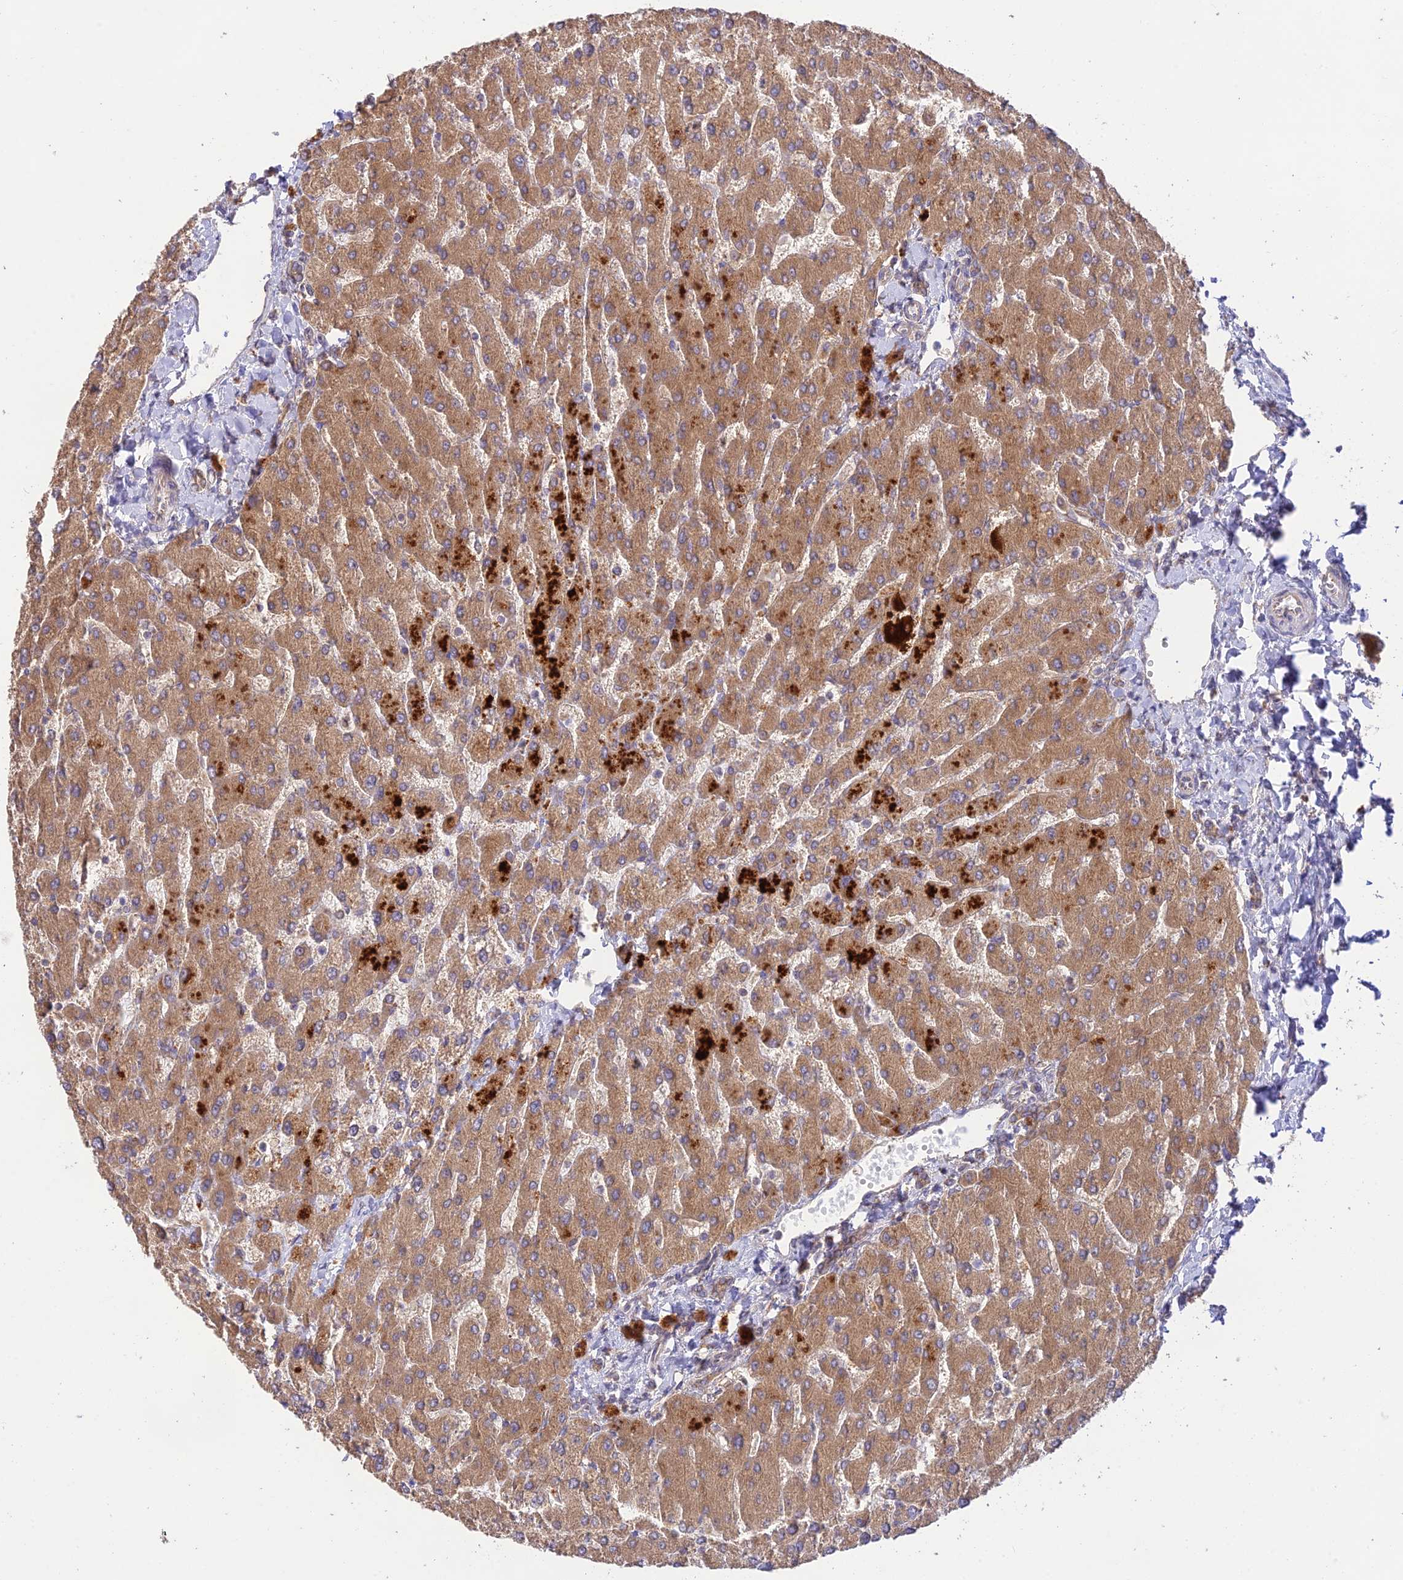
{"staining": {"intensity": "weak", "quantity": ">75%", "location": "cytoplasmic/membranous"}, "tissue": "liver", "cell_type": "Cholangiocytes", "image_type": "normal", "snomed": [{"axis": "morphology", "description": "Normal tissue, NOS"}, {"axis": "topography", "description": "Liver"}], "caption": "Protein staining of benign liver shows weak cytoplasmic/membranous positivity in approximately >75% of cholangiocytes.", "gene": "TMEM259", "patient": {"sex": "male", "age": 55}}